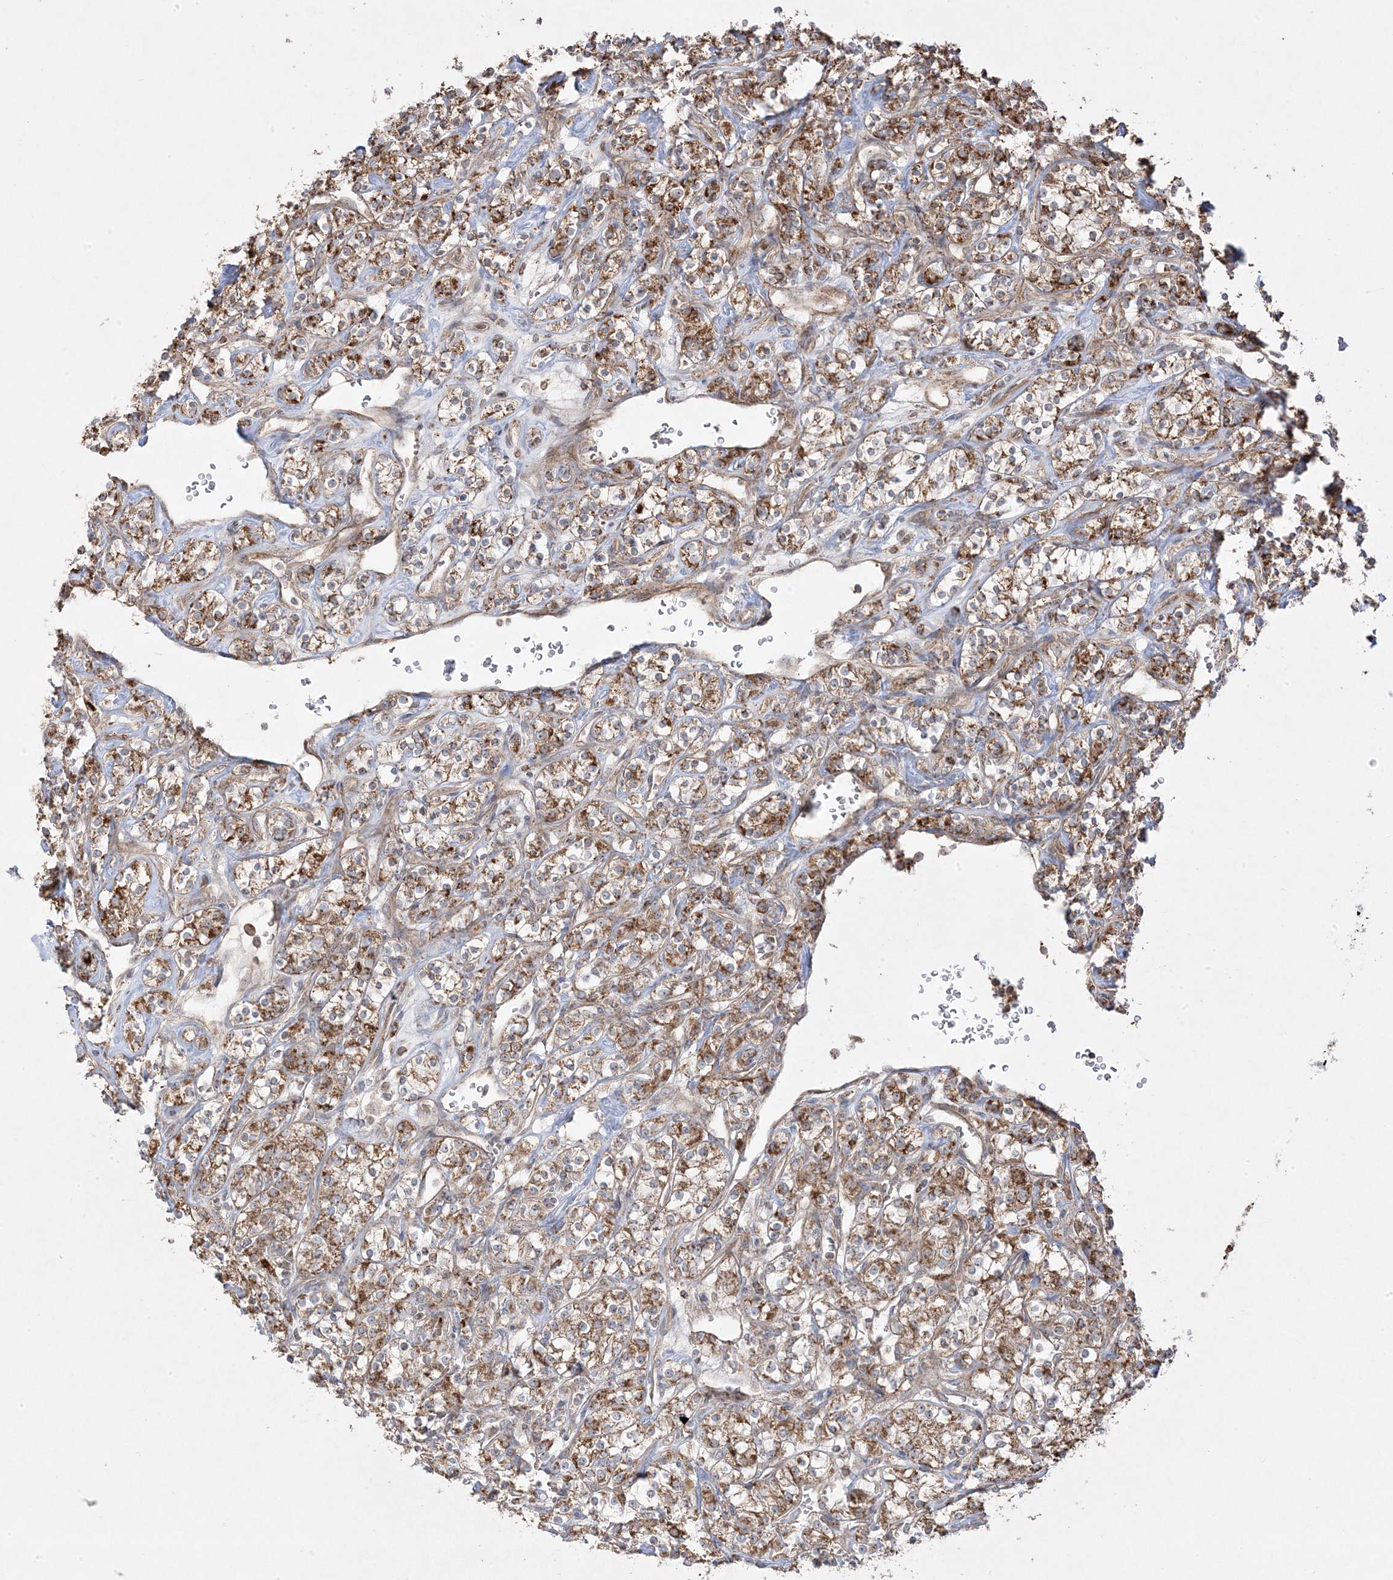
{"staining": {"intensity": "moderate", "quantity": ">75%", "location": "cytoplasmic/membranous"}, "tissue": "renal cancer", "cell_type": "Tumor cells", "image_type": "cancer", "snomed": [{"axis": "morphology", "description": "Adenocarcinoma, NOS"}, {"axis": "topography", "description": "Kidney"}], "caption": "A brown stain highlights moderate cytoplasmic/membranous positivity of a protein in adenocarcinoma (renal) tumor cells.", "gene": "CLUAP1", "patient": {"sex": "male", "age": 77}}